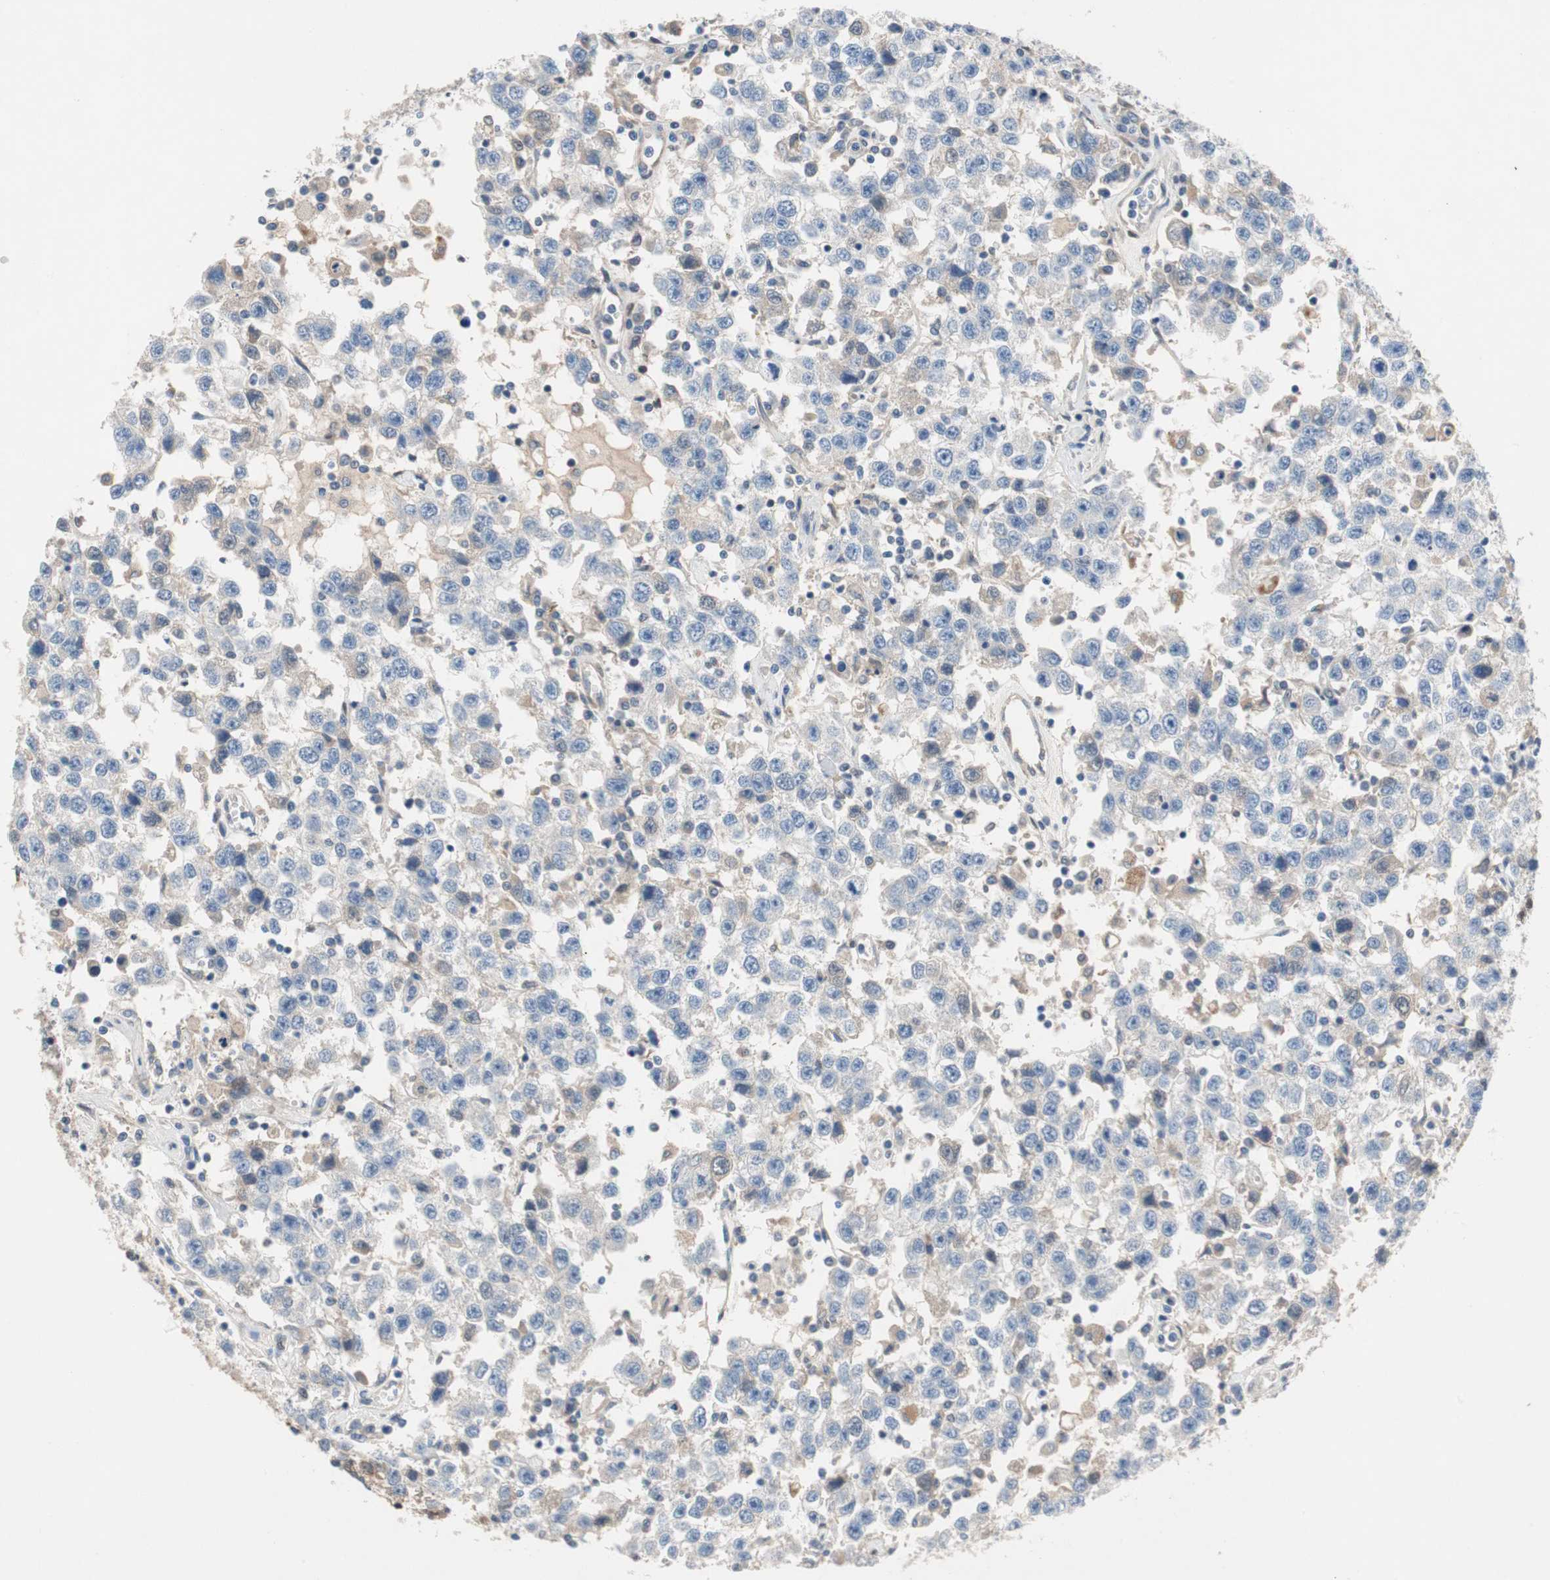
{"staining": {"intensity": "negative", "quantity": "none", "location": "none"}, "tissue": "testis cancer", "cell_type": "Tumor cells", "image_type": "cancer", "snomed": [{"axis": "morphology", "description": "Seminoma, NOS"}, {"axis": "topography", "description": "Testis"}], "caption": "There is no significant positivity in tumor cells of testis seminoma.", "gene": "RELB", "patient": {"sex": "male", "age": 41}}